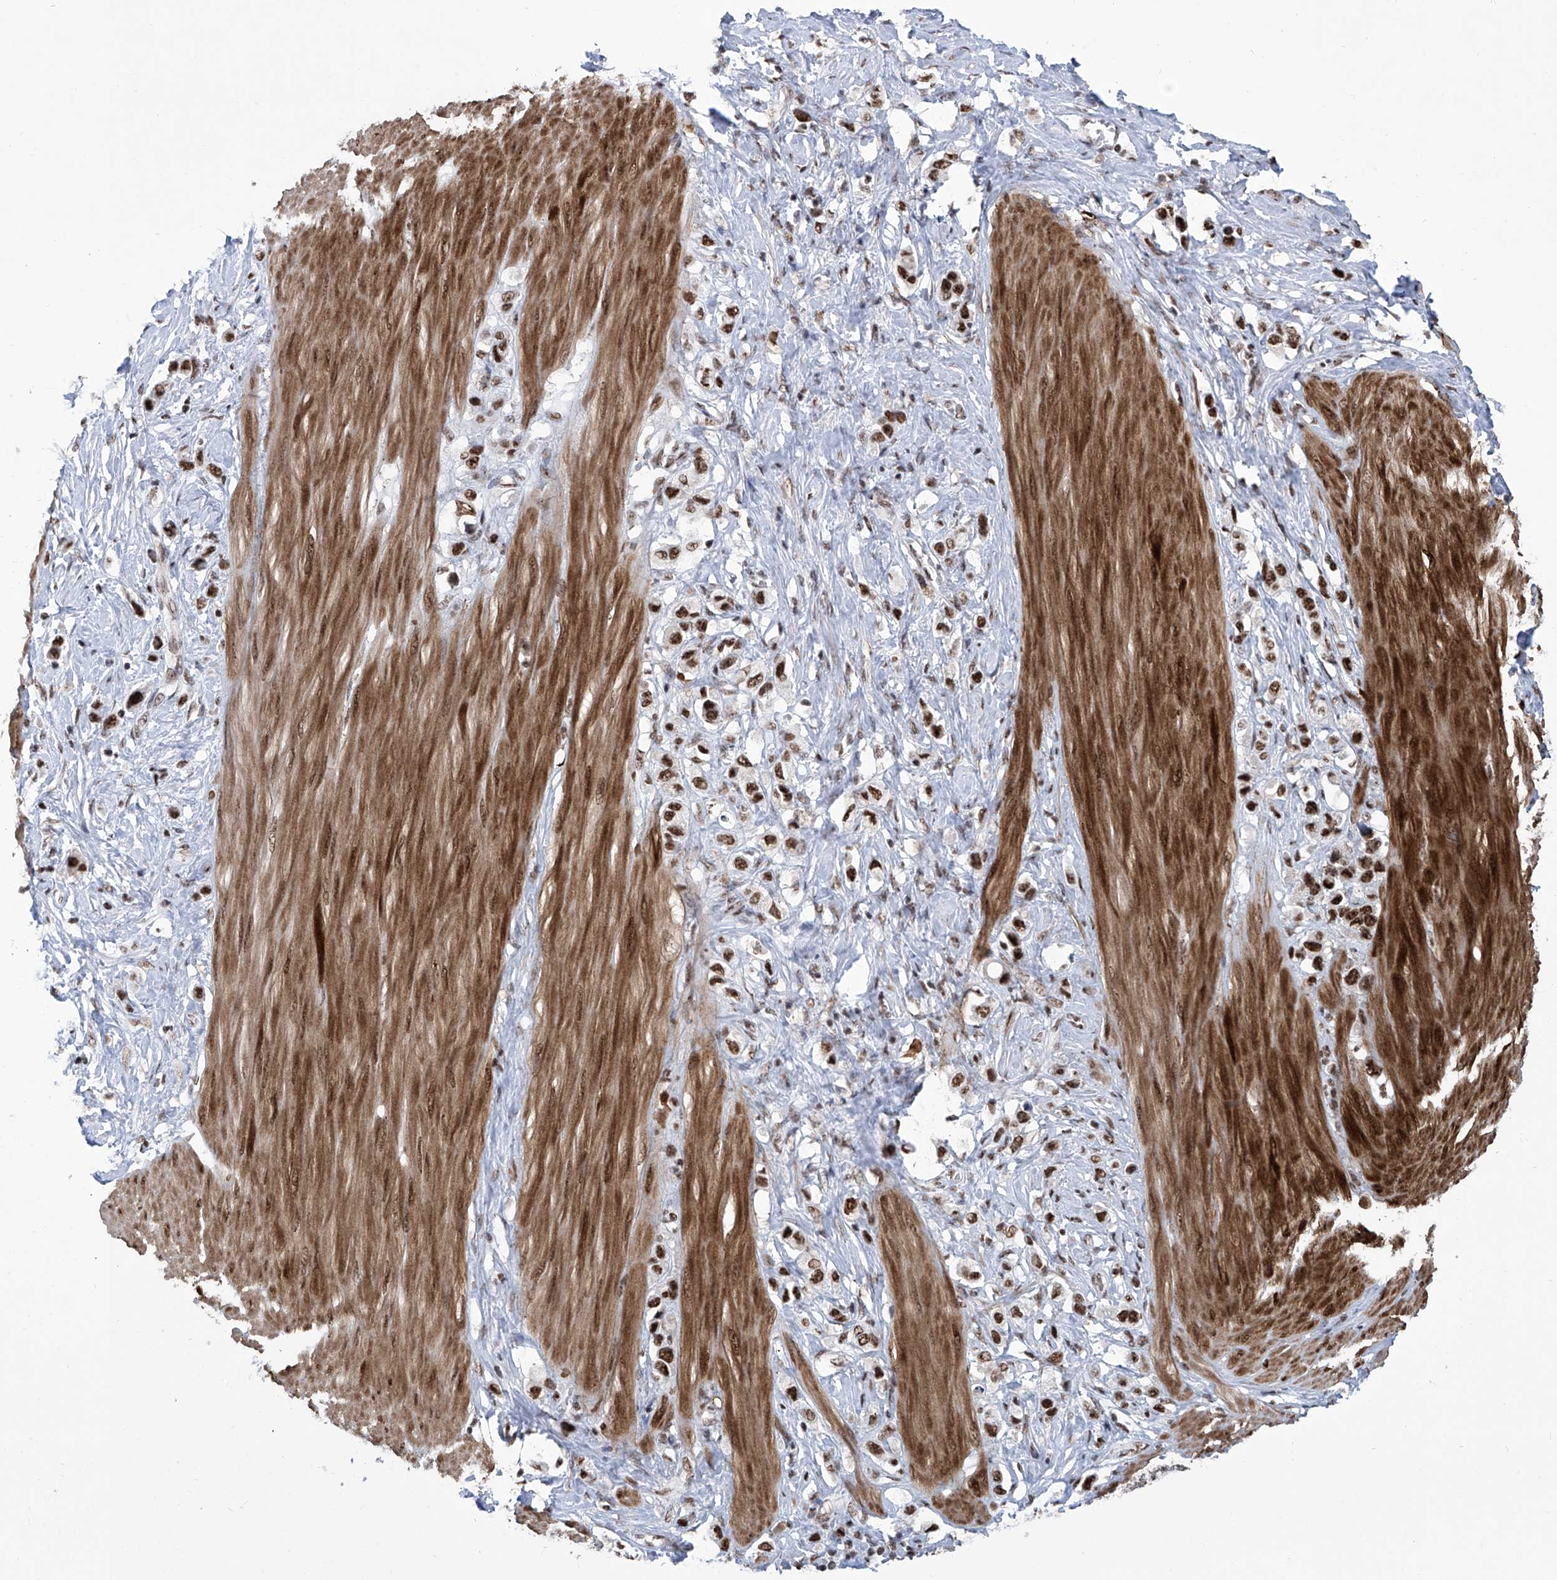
{"staining": {"intensity": "strong", "quantity": ">75%", "location": "nuclear"}, "tissue": "stomach cancer", "cell_type": "Tumor cells", "image_type": "cancer", "snomed": [{"axis": "morphology", "description": "Adenocarcinoma, NOS"}, {"axis": "topography", "description": "Stomach"}], "caption": "Adenocarcinoma (stomach) tissue demonstrates strong nuclear positivity in about >75% of tumor cells, visualized by immunohistochemistry. The staining was performed using DAB to visualize the protein expression in brown, while the nuclei were stained in blue with hematoxylin (Magnification: 20x).", "gene": "FBXL4", "patient": {"sex": "female", "age": 65}}